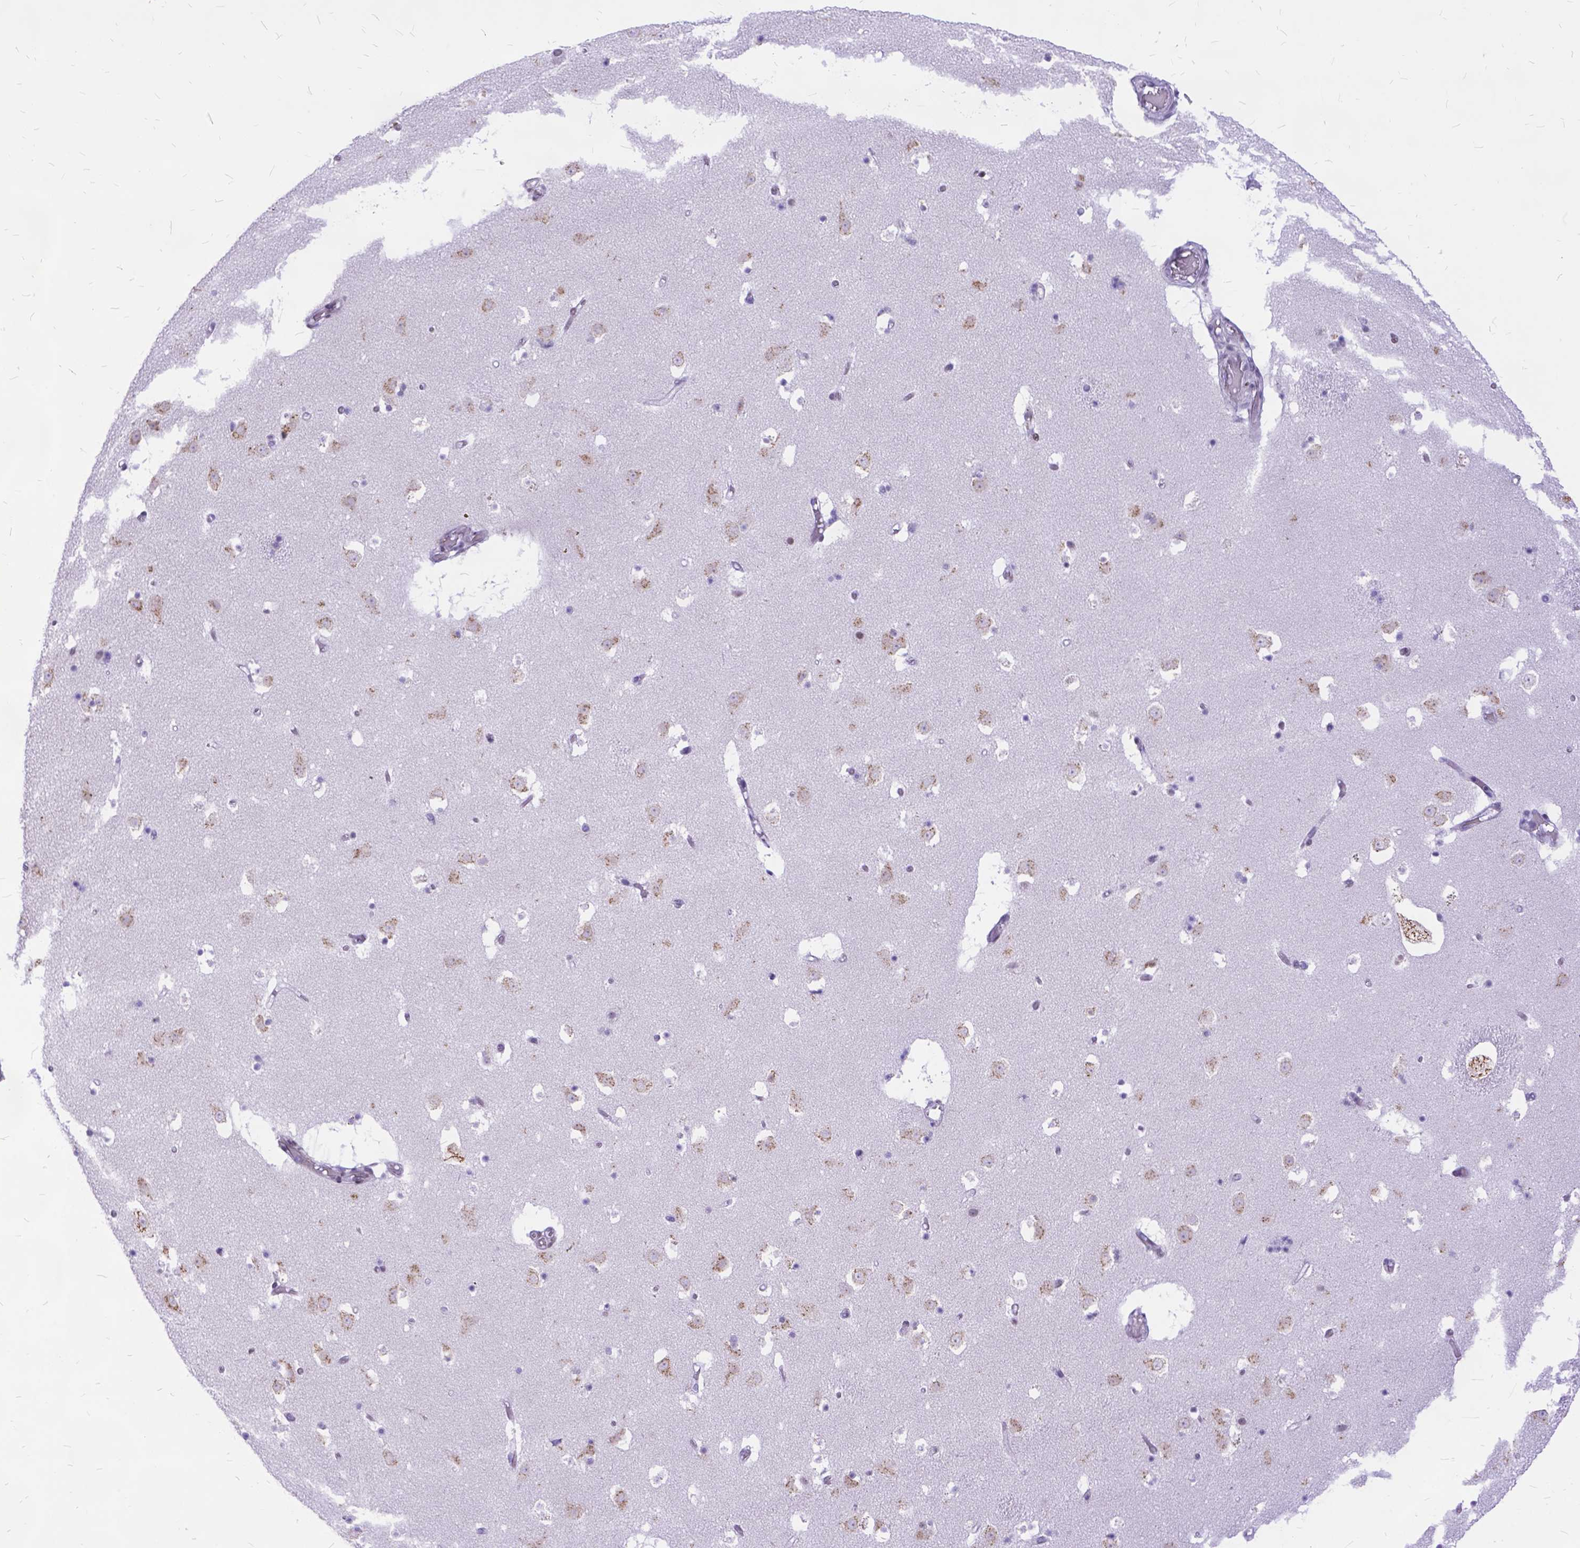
{"staining": {"intensity": "negative", "quantity": "none", "location": "none"}, "tissue": "caudate", "cell_type": "Glial cells", "image_type": "normal", "snomed": [{"axis": "morphology", "description": "Normal tissue, NOS"}, {"axis": "topography", "description": "Lateral ventricle wall"}], "caption": "Image shows no significant protein positivity in glial cells of normal caudate. Nuclei are stained in blue.", "gene": "FAM124B", "patient": {"sex": "female", "age": 42}}